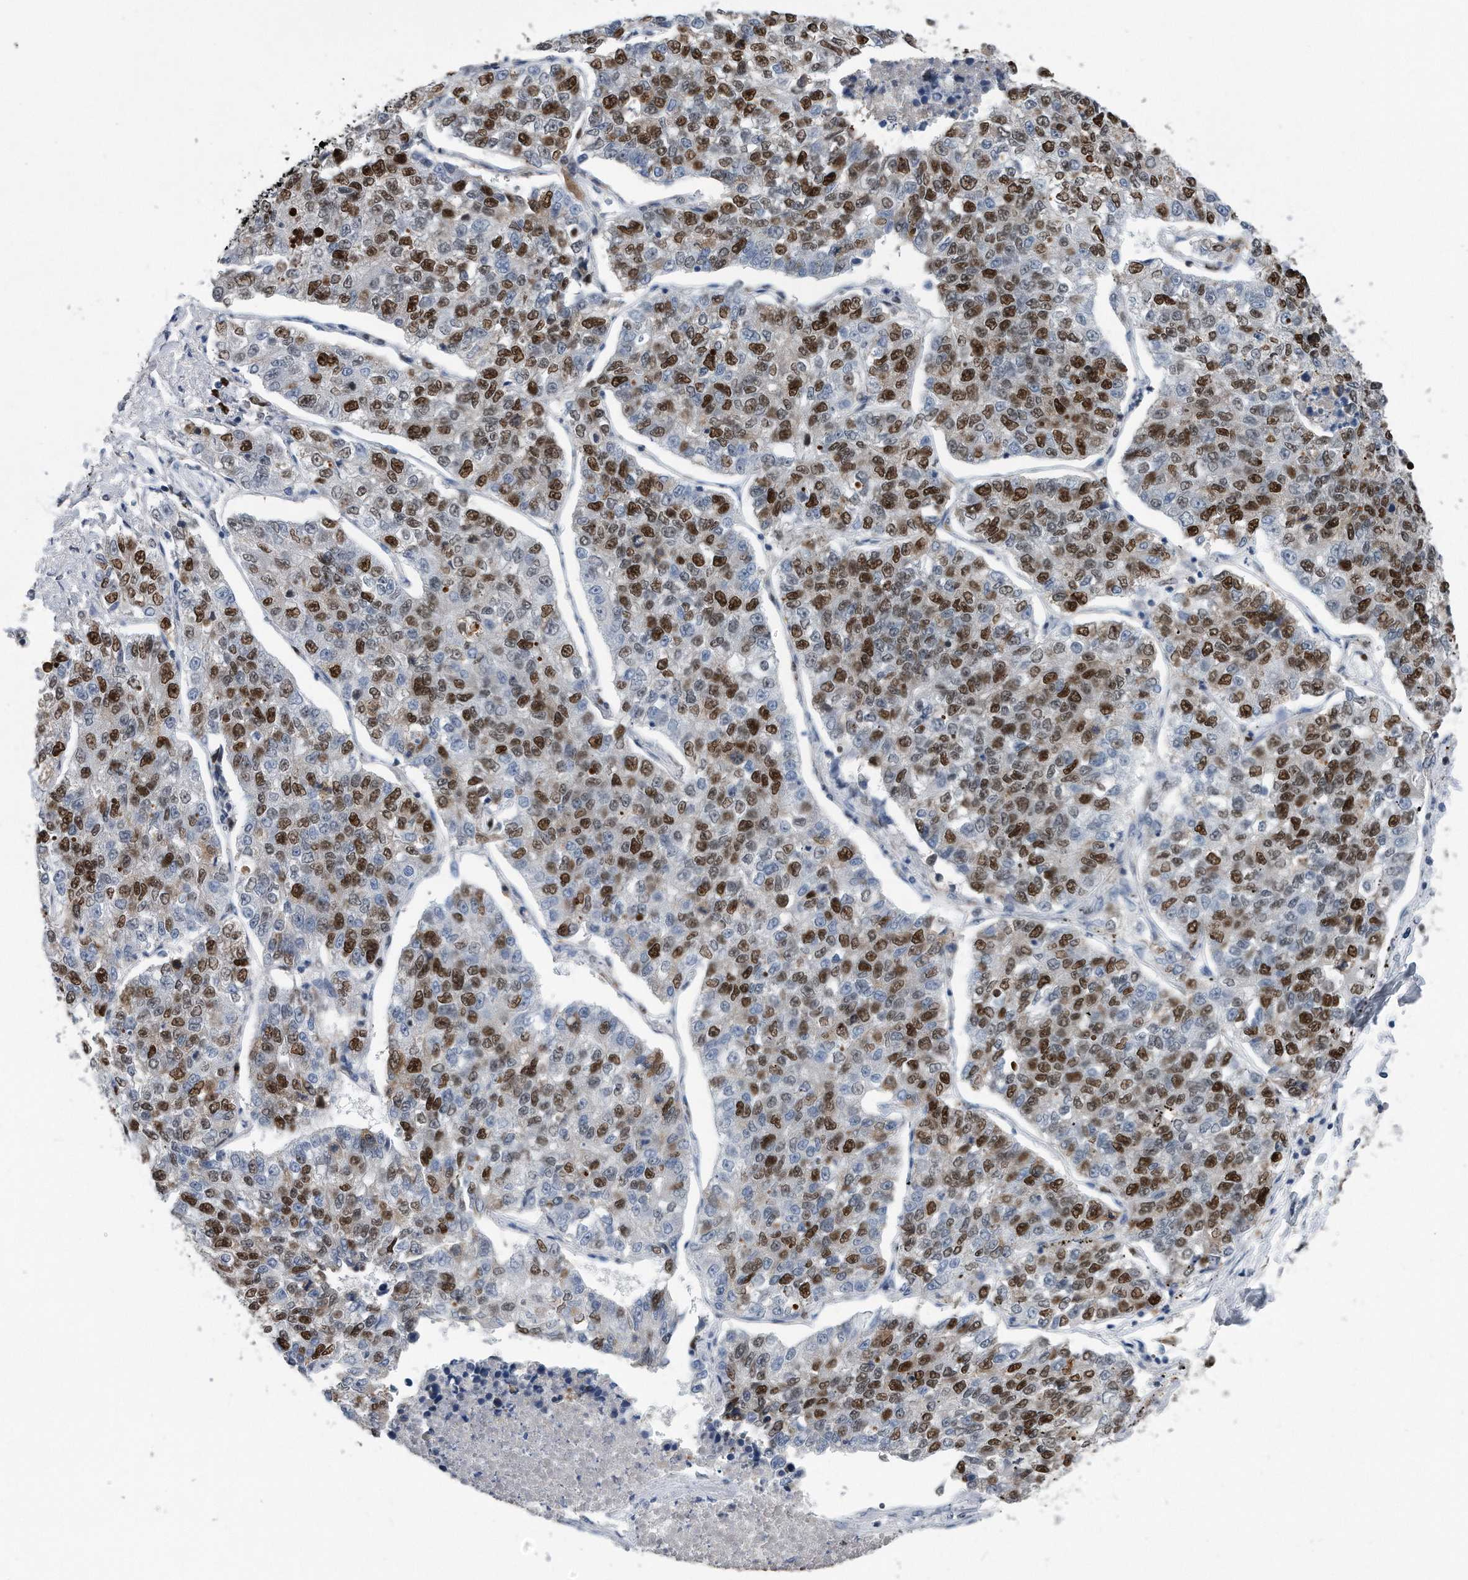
{"staining": {"intensity": "strong", "quantity": "25%-75%", "location": "nuclear"}, "tissue": "lung cancer", "cell_type": "Tumor cells", "image_type": "cancer", "snomed": [{"axis": "morphology", "description": "Adenocarcinoma, NOS"}, {"axis": "topography", "description": "Lung"}], "caption": "Lung adenocarcinoma tissue displays strong nuclear expression in about 25%-75% of tumor cells", "gene": "PCNA", "patient": {"sex": "male", "age": 49}}